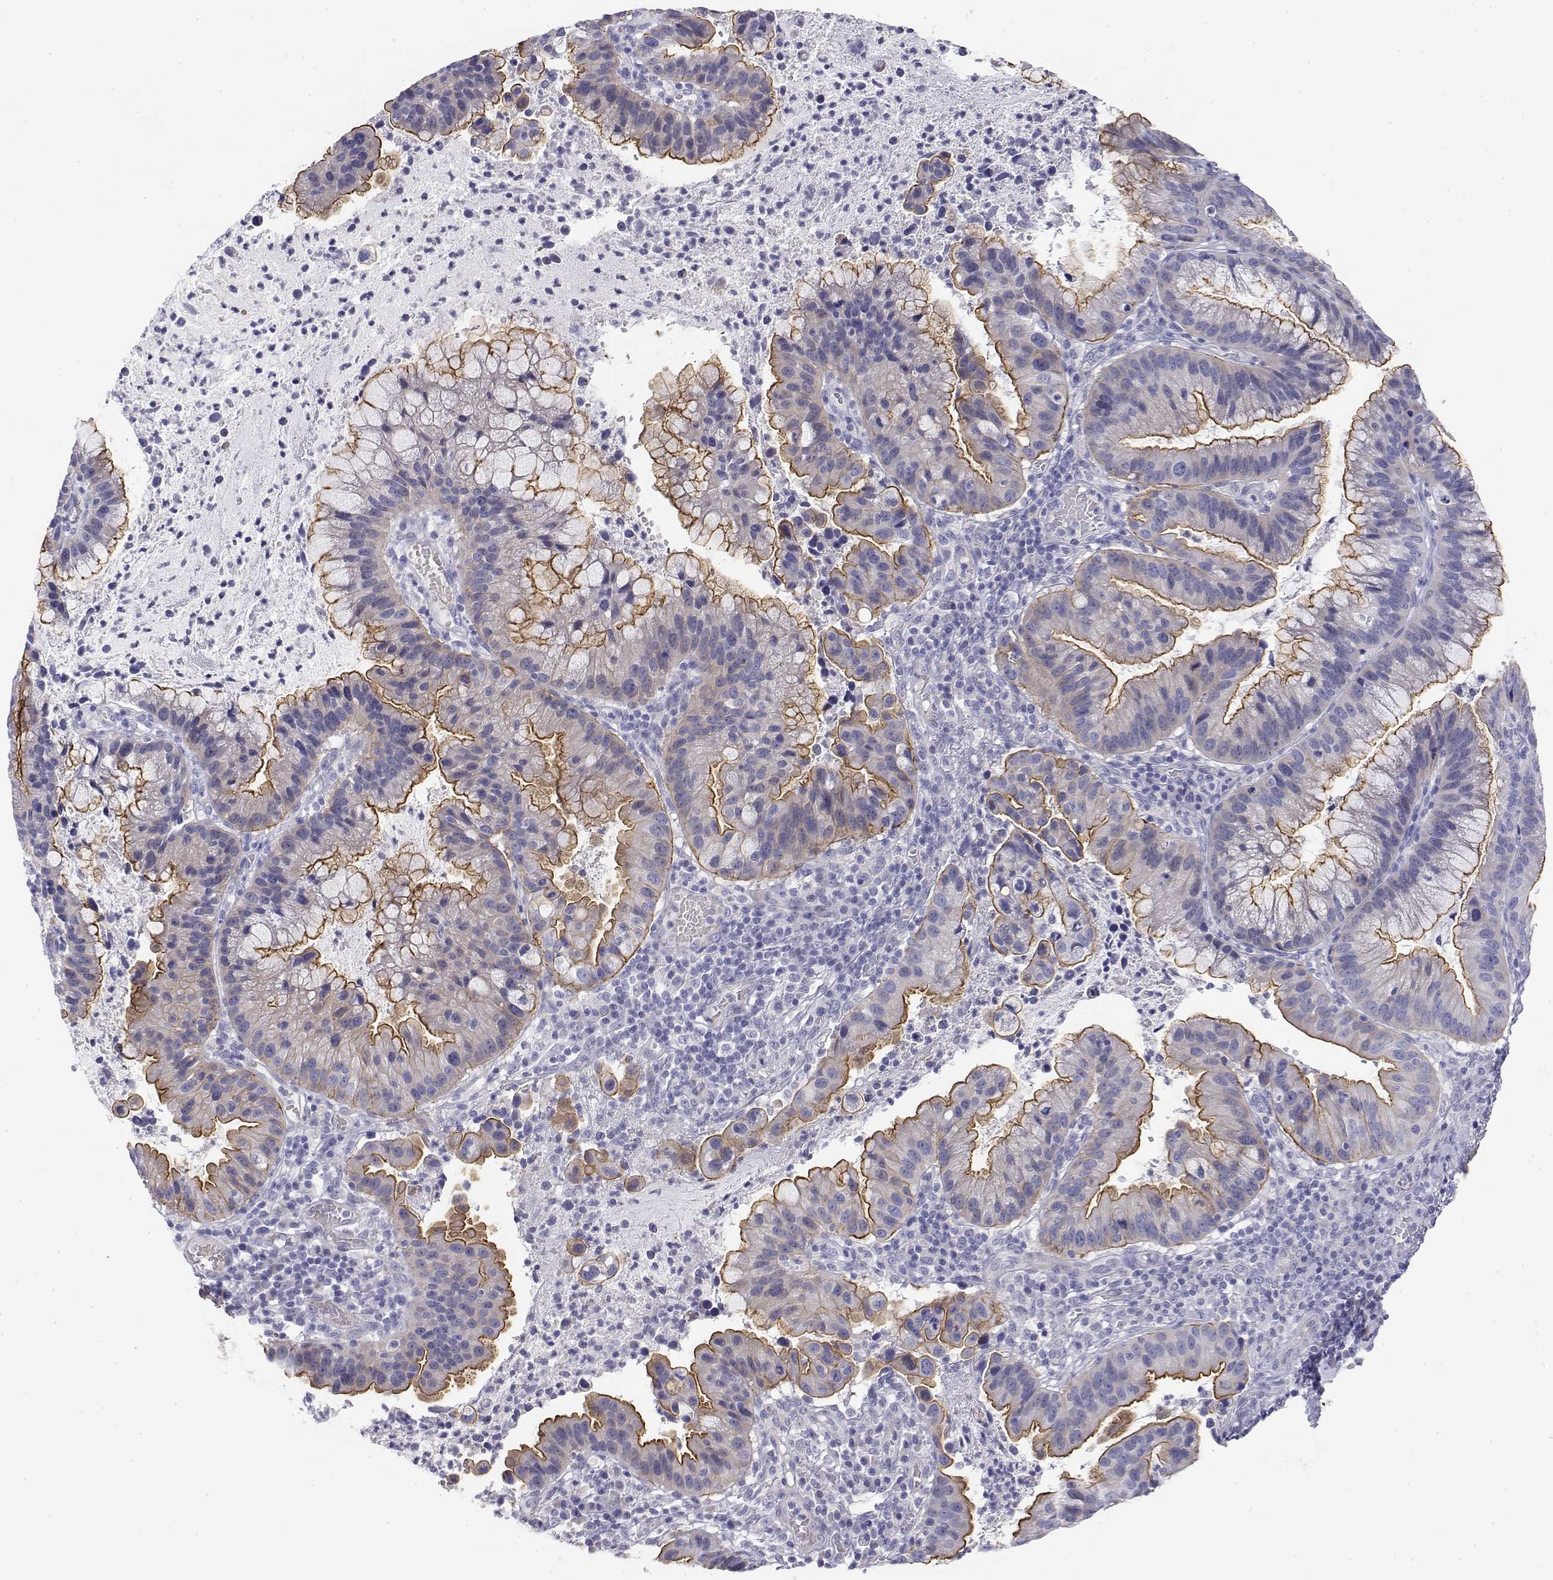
{"staining": {"intensity": "moderate", "quantity": "25%-75%", "location": "cytoplasmic/membranous"}, "tissue": "cervical cancer", "cell_type": "Tumor cells", "image_type": "cancer", "snomed": [{"axis": "morphology", "description": "Adenocarcinoma, NOS"}, {"axis": "topography", "description": "Cervix"}], "caption": "A brown stain shows moderate cytoplasmic/membranous positivity of a protein in human cervical cancer (adenocarcinoma) tumor cells. The protein is shown in brown color, while the nuclei are stained blue.", "gene": "MISP", "patient": {"sex": "female", "age": 34}}